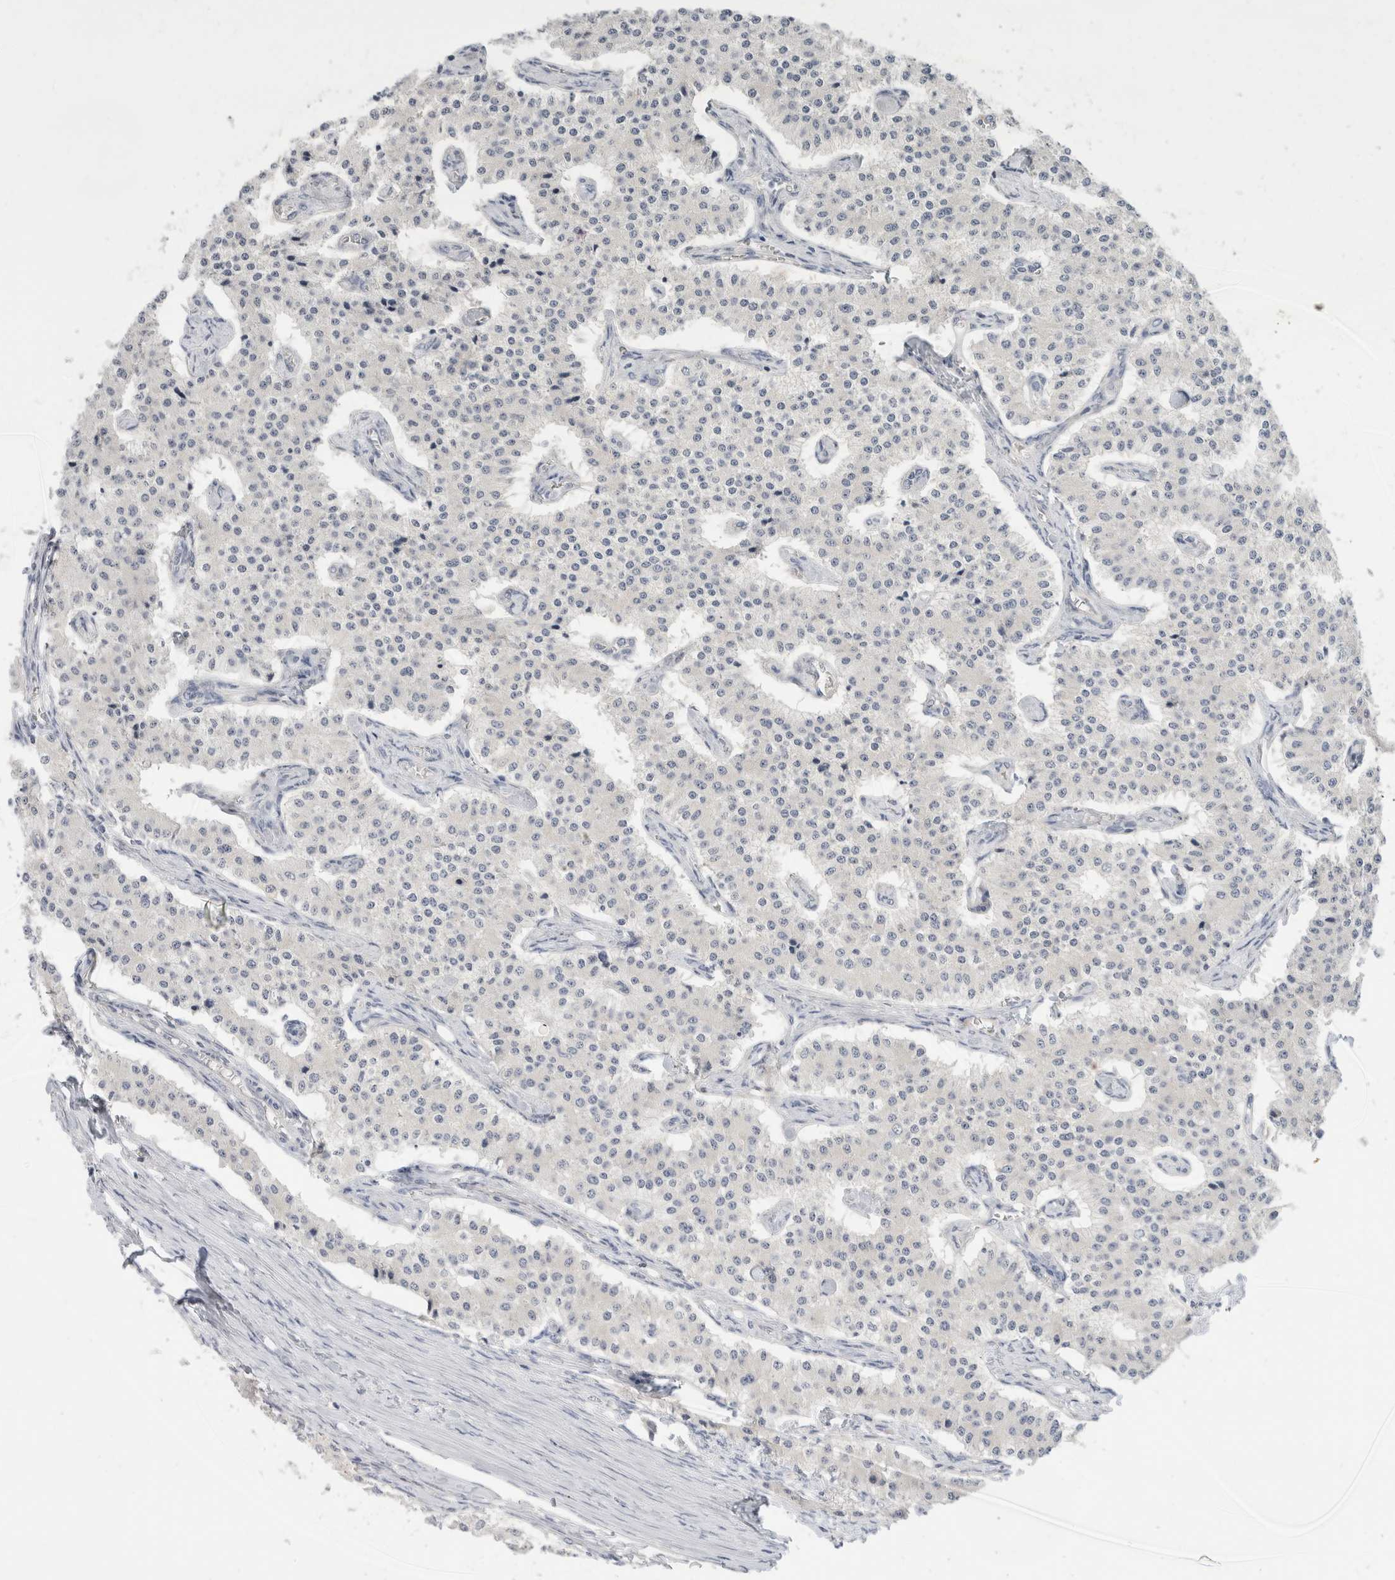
{"staining": {"intensity": "negative", "quantity": "none", "location": "none"}, "tissue": "carcinoid", "cell_type": "Tumor cells", "image_type": "cancer", "snomed": [{"axis": "morphology", "description": "Carcinoid, malignant, NOS"}, {"axis": "topography", "description": "Colon"}], "caption": "The immunohistochemistry (IHC) micrograph has no significant expression in tumor cells of malignant carcinoid tissue.", "gene": "HCN3", "patient": {"sex": "female", "age": 52}}